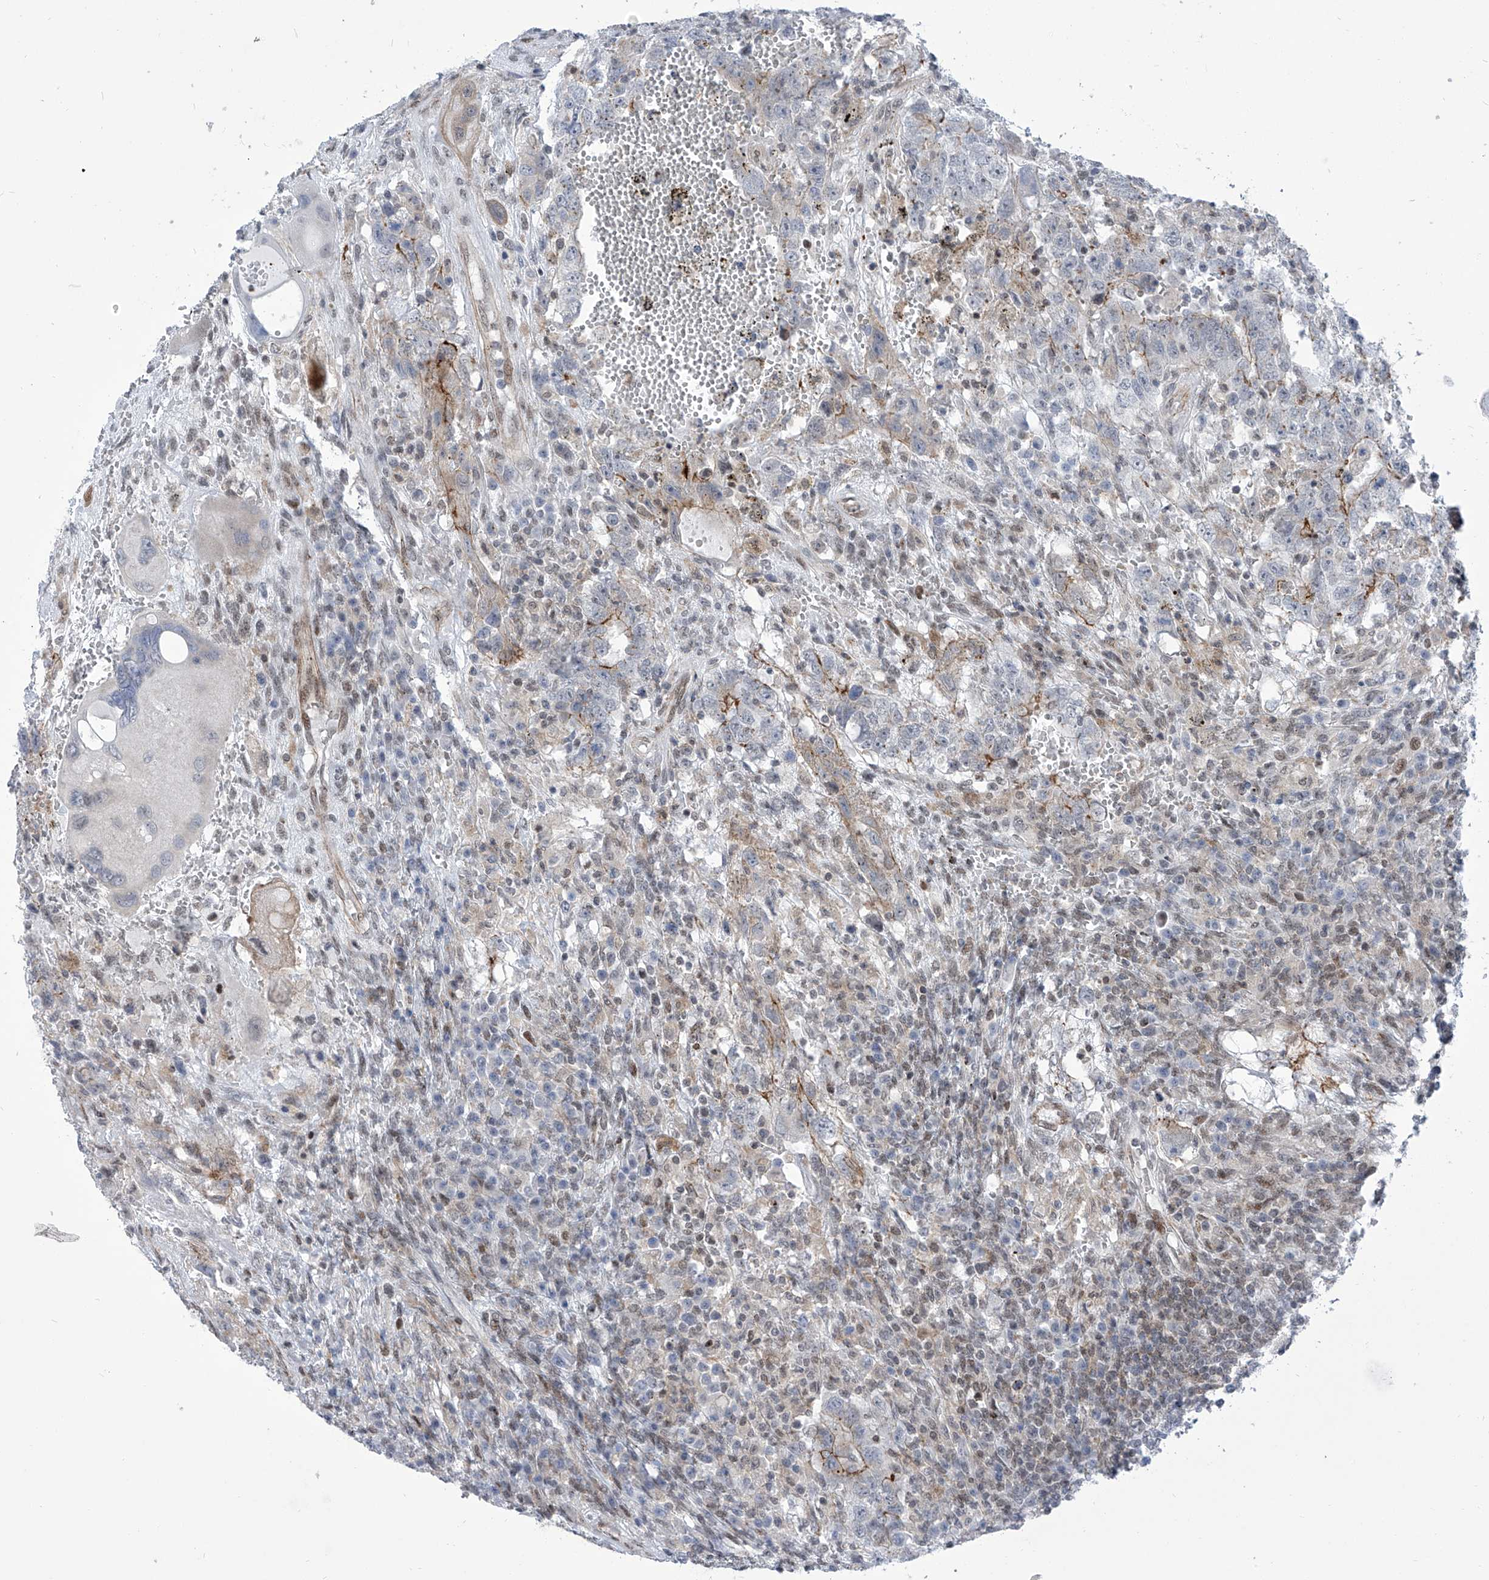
{"staining": {"intensity": "moderate", "quantity": "<25%", "location": "cytoplasmic/membranous"}, "tissue": "testis cancer", "cell_type": "Tumor cells", "image_type": "cancer", "snomed": [{"axis": "morphology", "description": "Carcinoma, Embryonal, NOS"}, {"axis": "topography", "description": "Testis"}], "caption": "Immunohistochemical staining of human testis cancer (embryonal carcinoma) reveals low levels of moderate cytoplasmic/membranous protein positivity in about <25% of tumor cells.", "gene": "CEP290", "patient": {"sex": "male", "age": 26}}